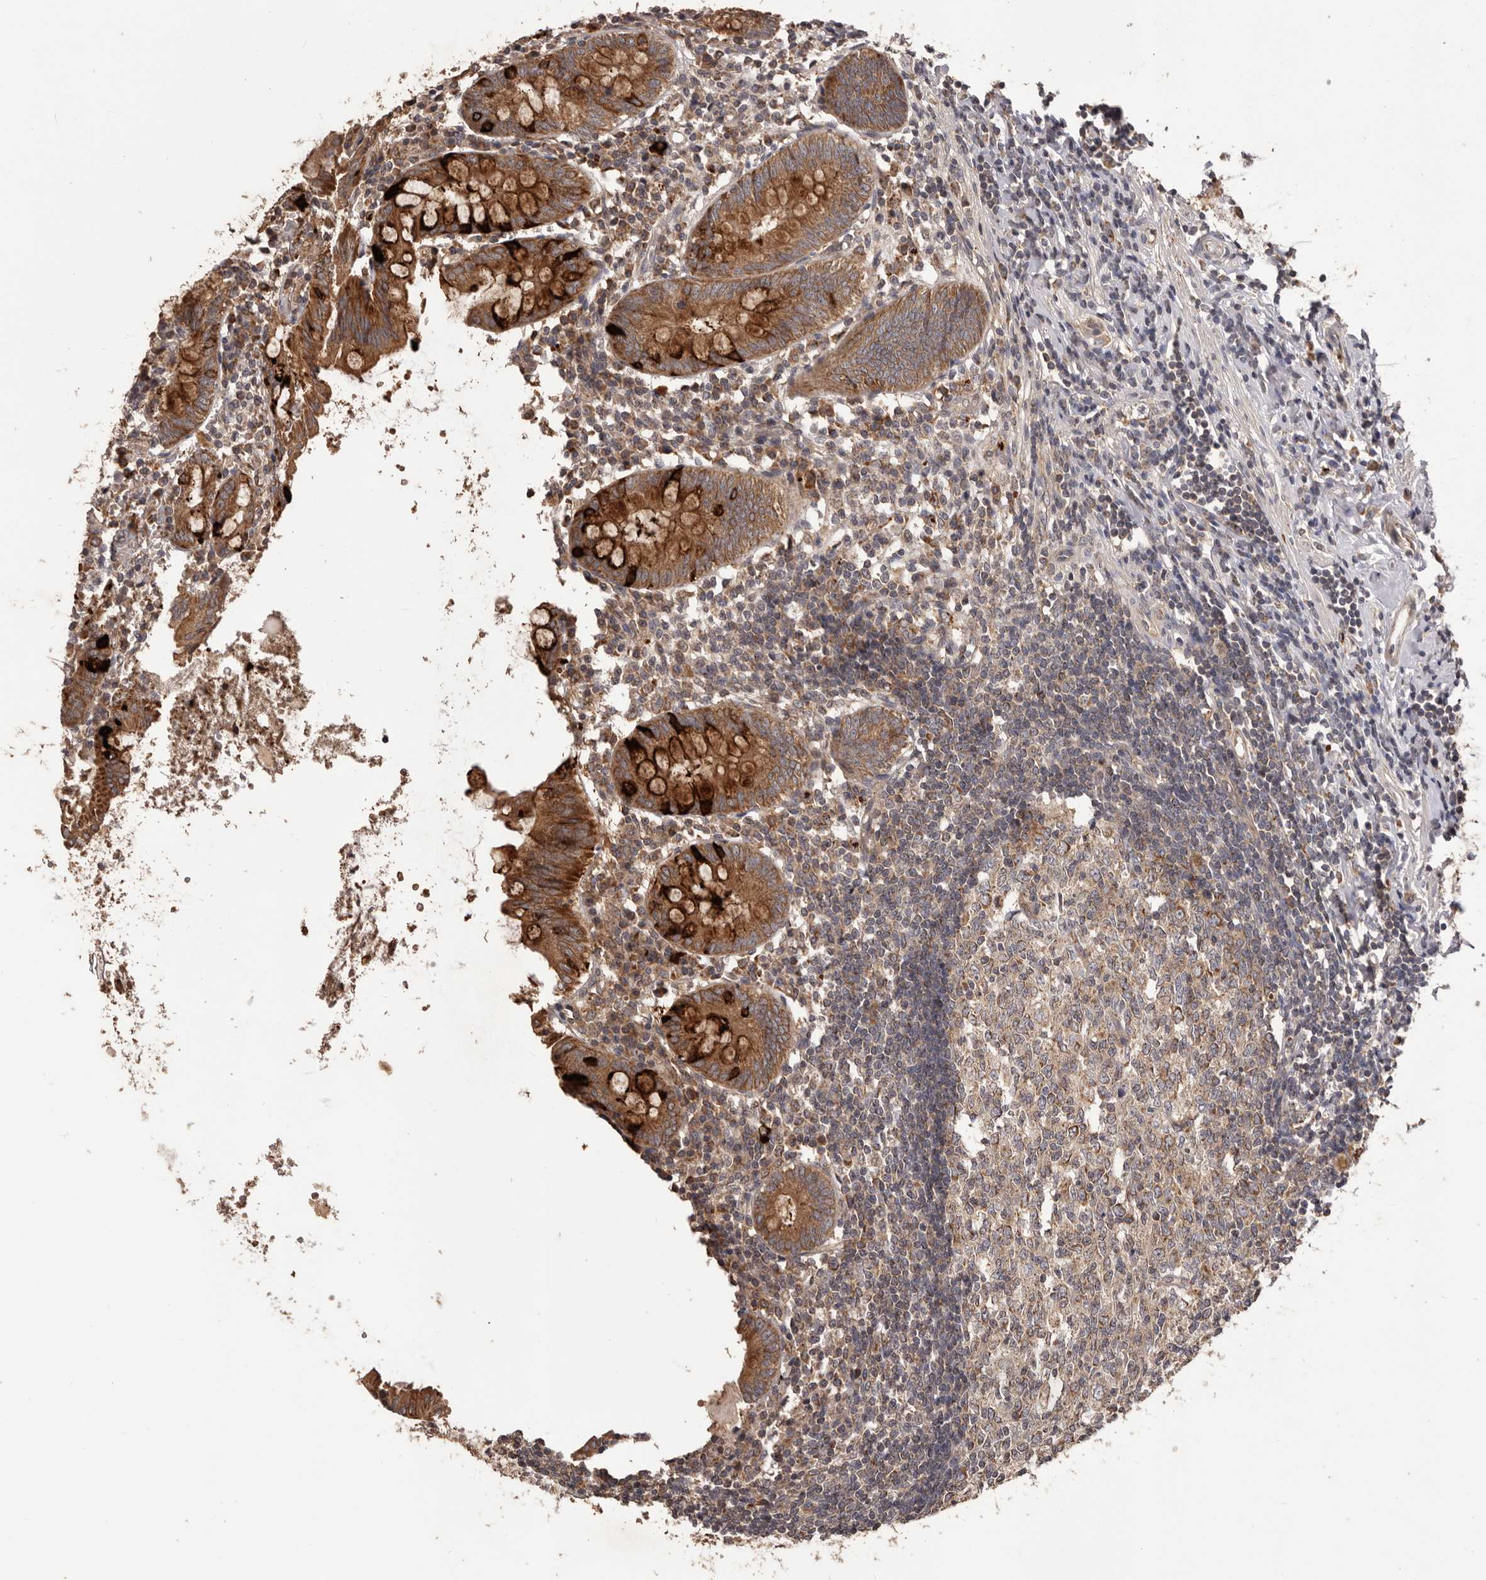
{"staining": {"intensity": "strong", "quantity": ">75%", "location": "cytoplasmic/membranous"}, "tissue": "appendix", "cell_type": "Glandular cells", "image_type": "normal", "snomed": [{"axis": "morphology", "description": "Normal tissue, NOS"}, {"axis": "topography", "description": "Appendix"}], "caption": "IHC image of normal human appendix stained for a protein (brown), which shows high levels of strong cytoplasmic/membranous staining in approximately >75% of glandular cells.", "gene": "QRSL1", "patient": {"sex": "female", "age": 54}}